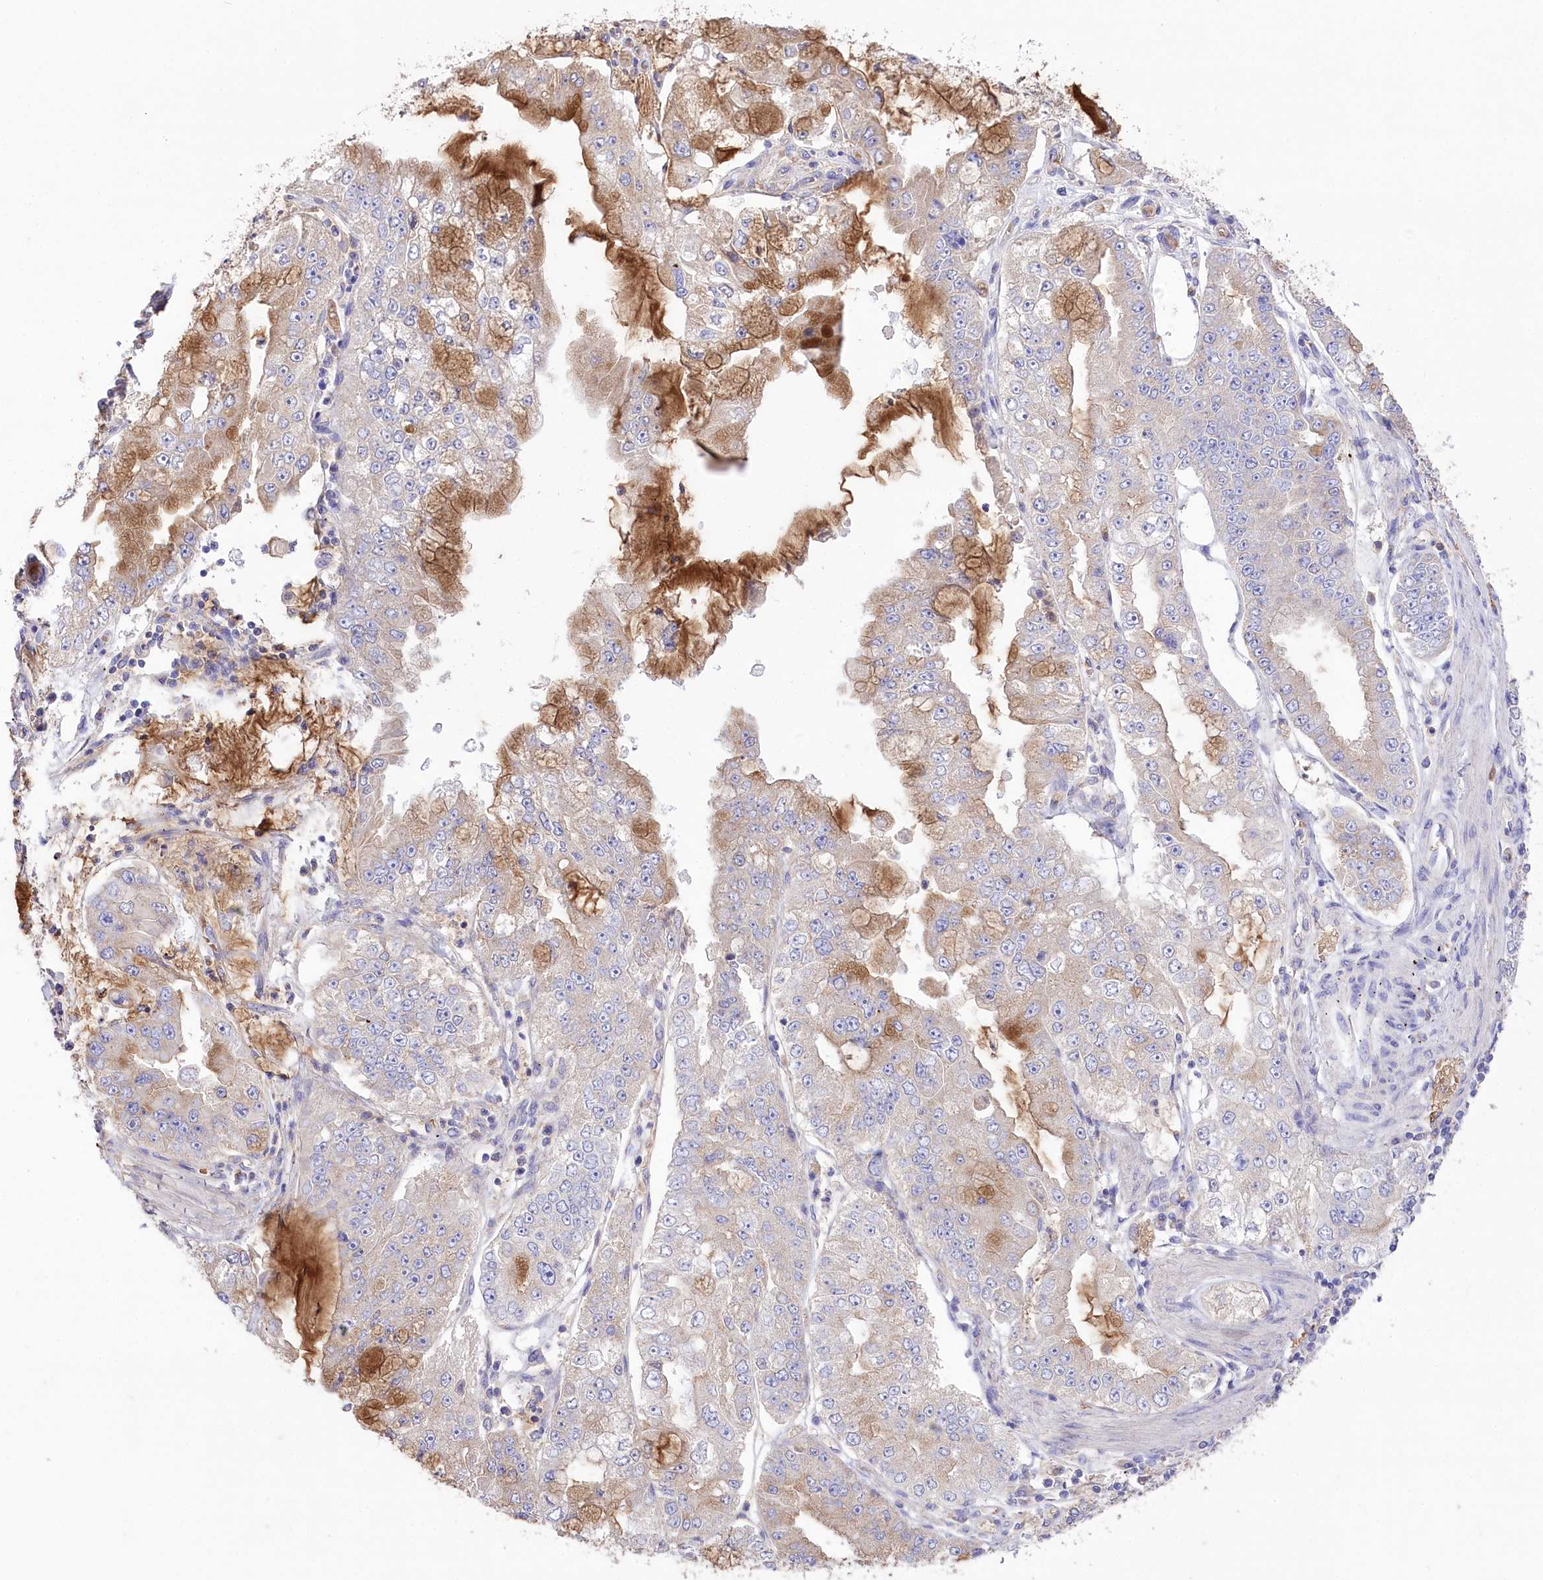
{"staining": {"intensity": "moderate", "quantity": "<25%", "location": "cytoplasmic/membranous"}, "tissue": "stomach cancer", "cell_type": "Tumor cells", "image_type": "cancer", "snomed": [{"axis": "morphology", "description": "Adenocarcinoma, NOS"}, {"axis": "topography", "description": "Stomach"}], "caption": "Adenocarcinoma (stomach) was stained to show a protein in brown. There is low levels of moderate cytoplasmic/membranous expression in approximately <25% of tumor cells. Nuclei are stained in blue.", "gene": "PRSS53", "patient": {"sex": "male", "age": 76}}